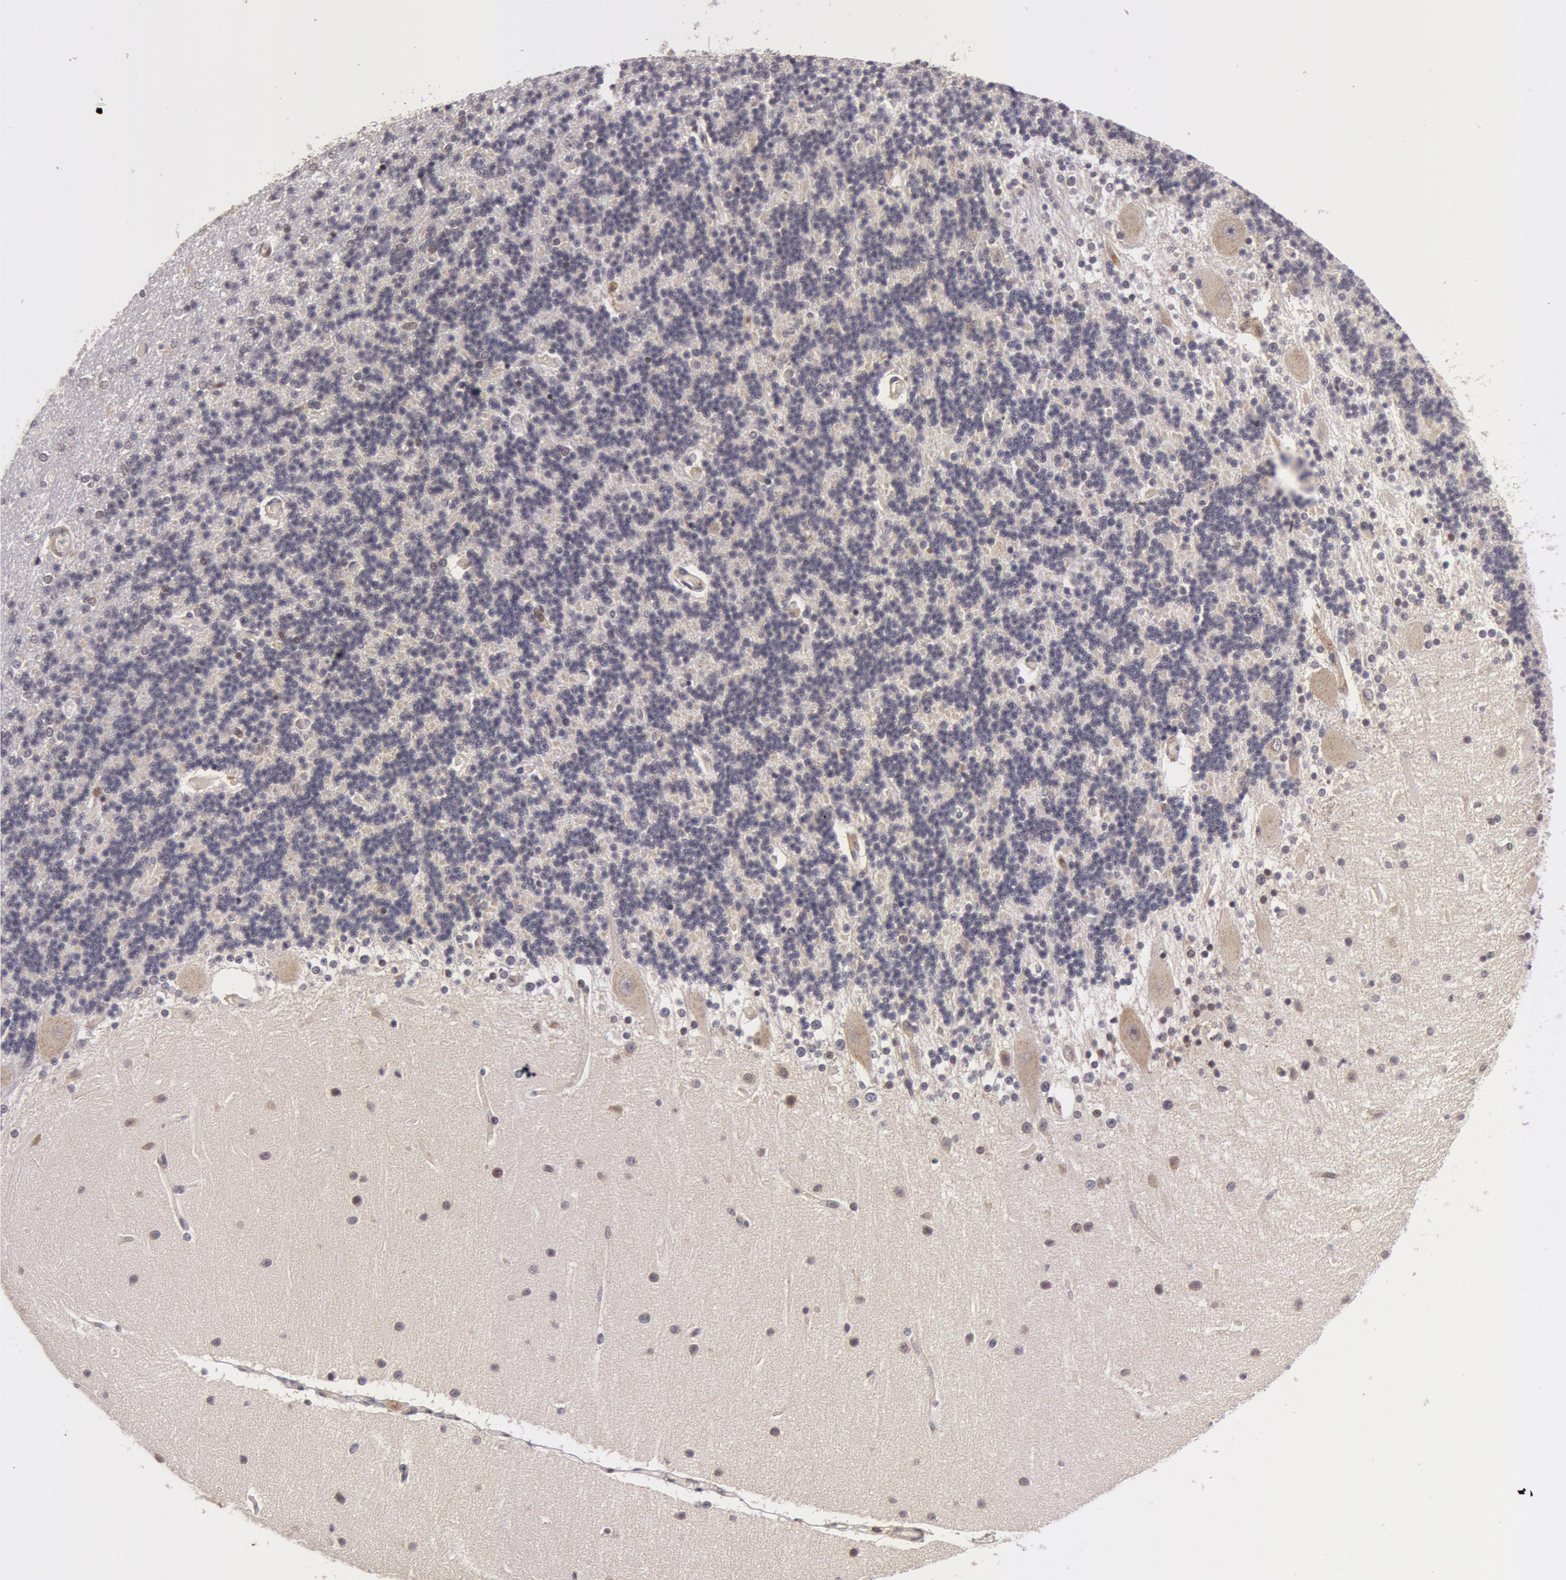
{"staining": {"intensity": "negative", "quantity": "none", "location": "none"}, "tissue": "cerebellum", "cell_type": "Cells in granular layer", "image_type": "normal", "snomed": [{"axis": "morphology", "description": "Normal tissue, NOS"}, {"axis": "topography", "description": "Cerebellum"}], "caption": "The image reveals no significant positivity in cells in granular layer of cerebellum.", "gene": "ZNF350", "patient": {"sex": "female", "age": 54}}